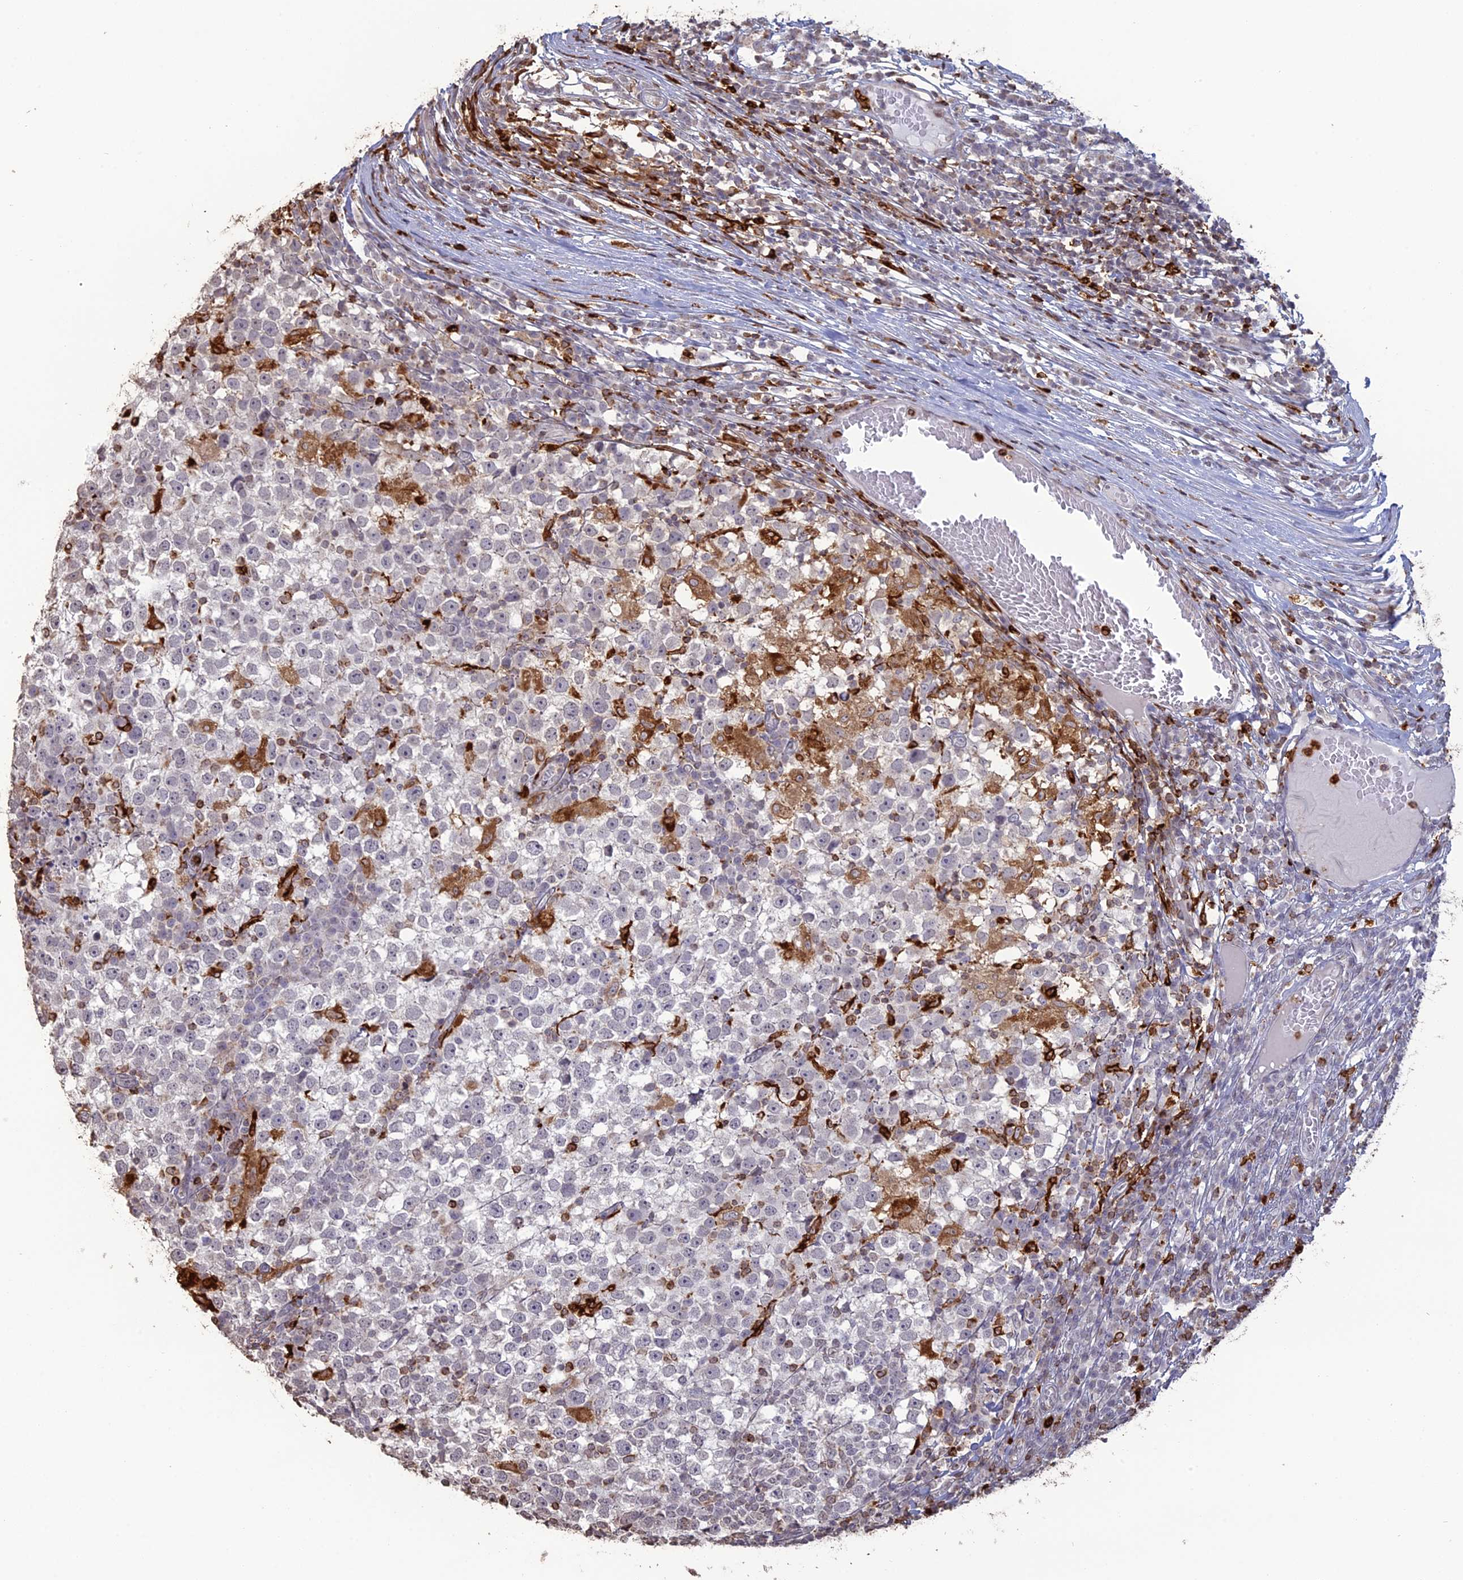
{"staining": {"intensity": "negative", "quantity": "none", "location": "none"}, "tissue": "testis cancer", "cell_type": "Tumor cells", "image_type": "cancer", "snomed": [{"axis": "morphology", "description": "Seminoma, NOS"}, {"axis": "topography", "description": "Testis"}], "caption": "Protein analysis of testis cancer (seminoma) reveals no significant expression in tumor cells.", "gene": "APOBR", "patient": {"sex": "male", "age": 65}}